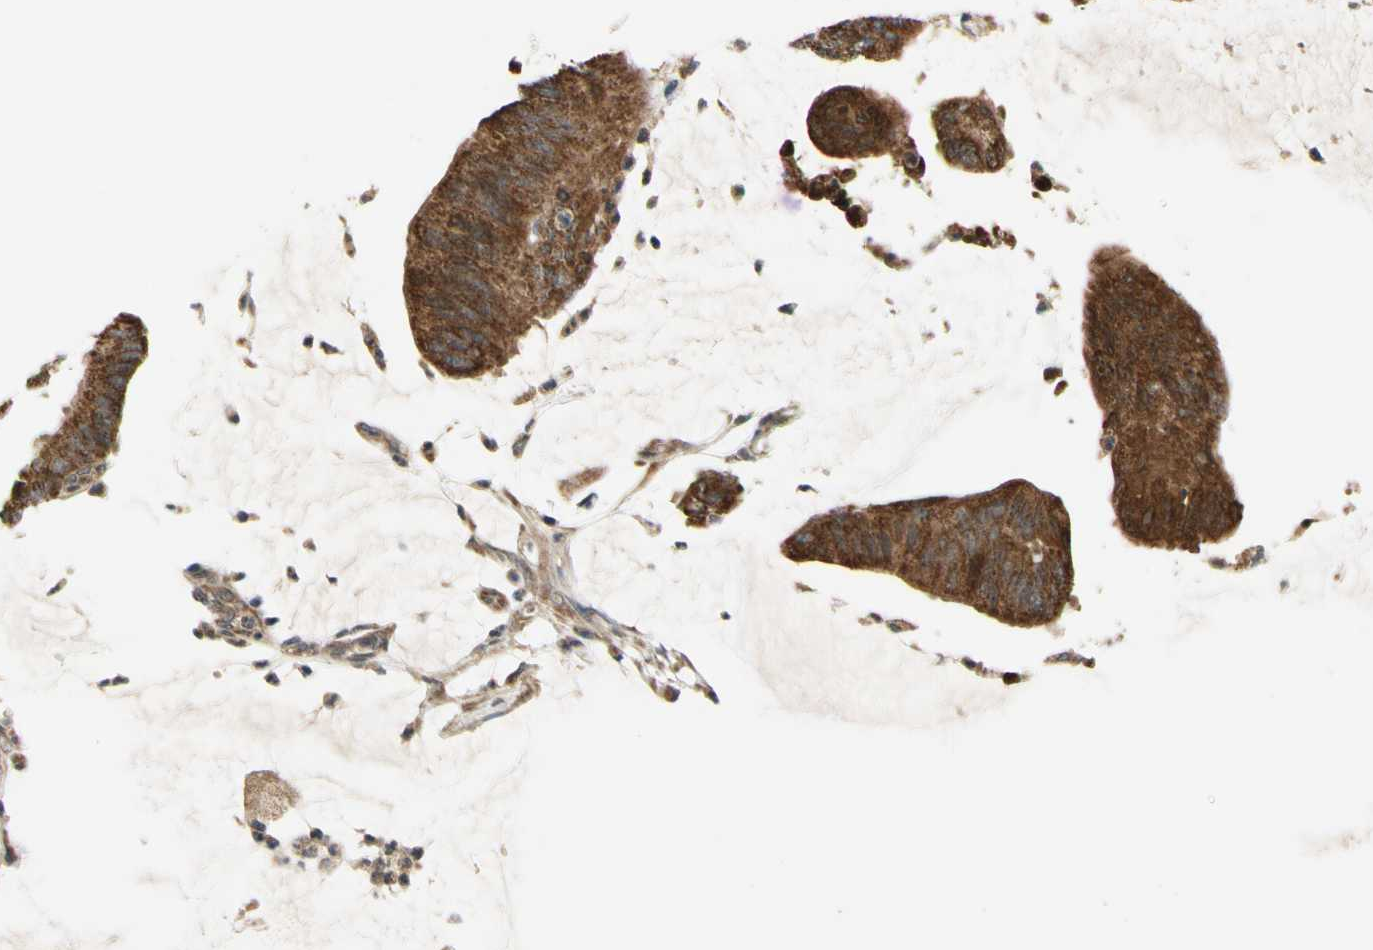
{"staining": {"intensity": "strong", "quantity": ">75%", "location": "cytoplasmic/membranous"}, "tissue": "colorectal cancer", "cell_type": "Tumor cells", "image_type": "cancer", "snomed": [{"axis": "morphology", "description": "Adenocarcinoma, NOS"}, {"axis": "topography", "description": "Rectum"}], "caption": "Colorectal adenocarcinoma was stained to show a protein in brown. There is high levels of strong cytoplasmic/membranous staining in about >75% of tumor cells.", "gene": "DDOST", "patient": {"sex": "female", "age": 66}}